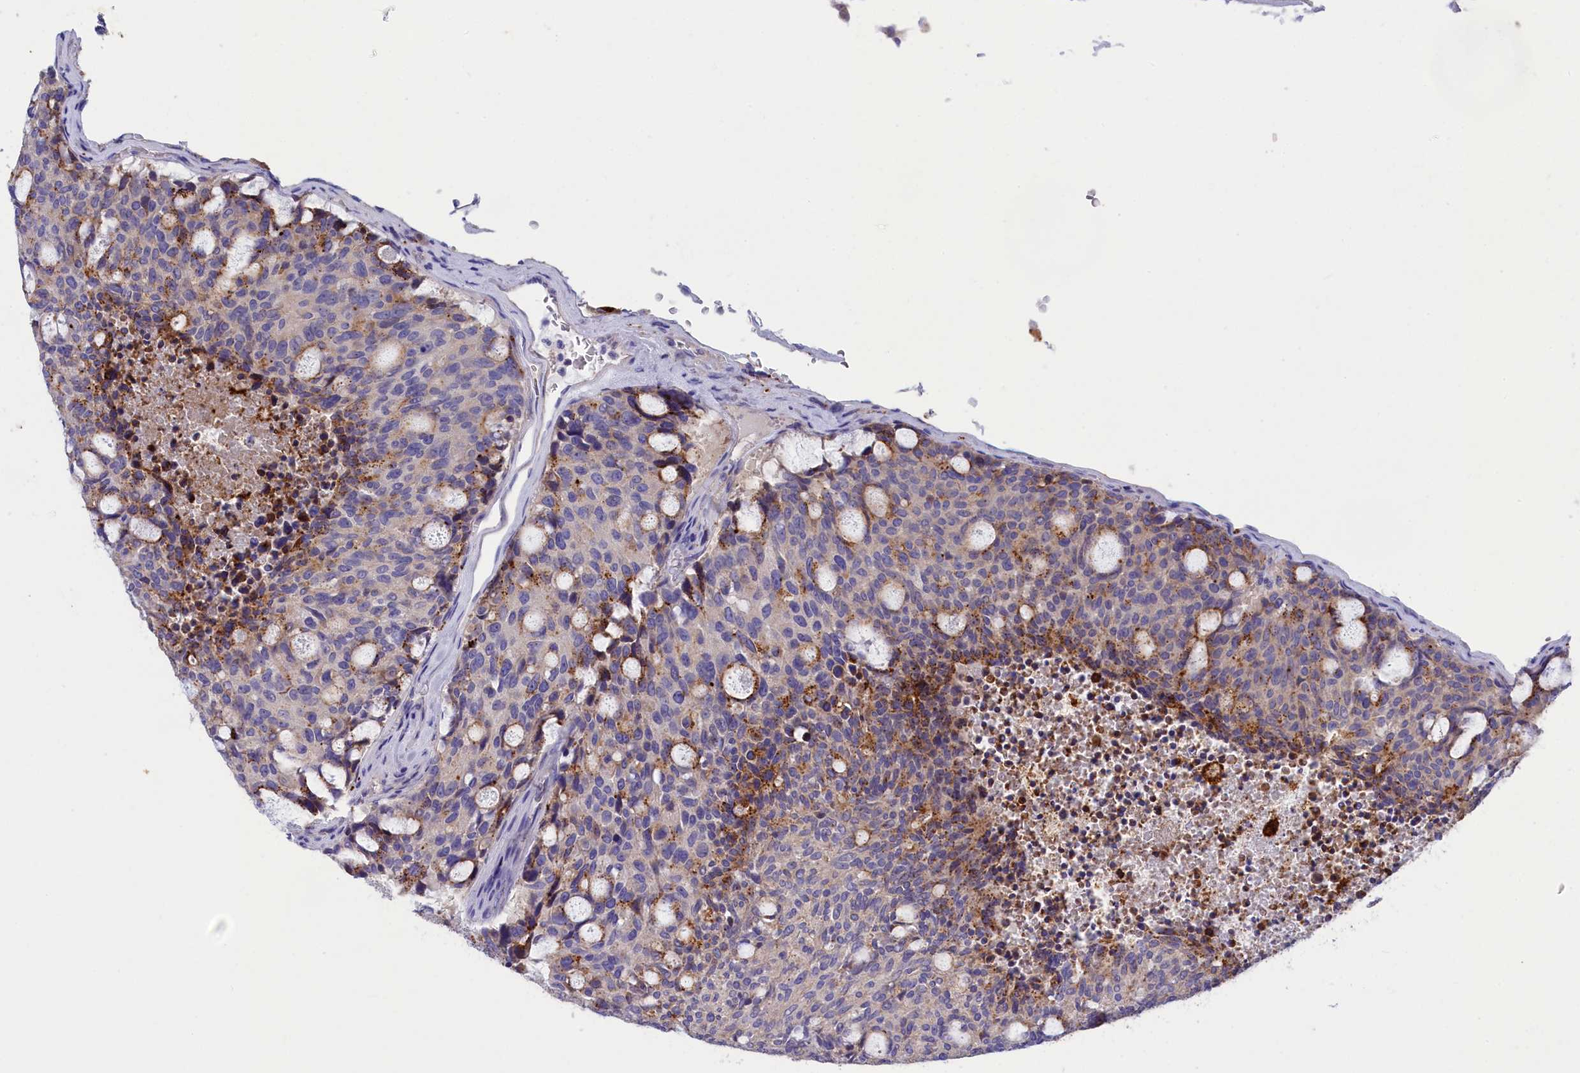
{"staining": {"intensity": "moderate", "quantity": "<25%", "location": "cytoplasmic/membranous"}, "tissue": "carcinoid", "cell_type": "Tumor cells", "image_type": "cancer", "snomed": [{"axis": "morphology", "description": "Carcinoid, malignant, NOS"}, {"axis": "topography", "description": "Pancreas"}], "caption": "Human carcinoid (malignant) stained with a protein marker shows moderate staining in tumor cells.", "gene": "WDR6", "patient": {"sex": "female", "age": 54}}